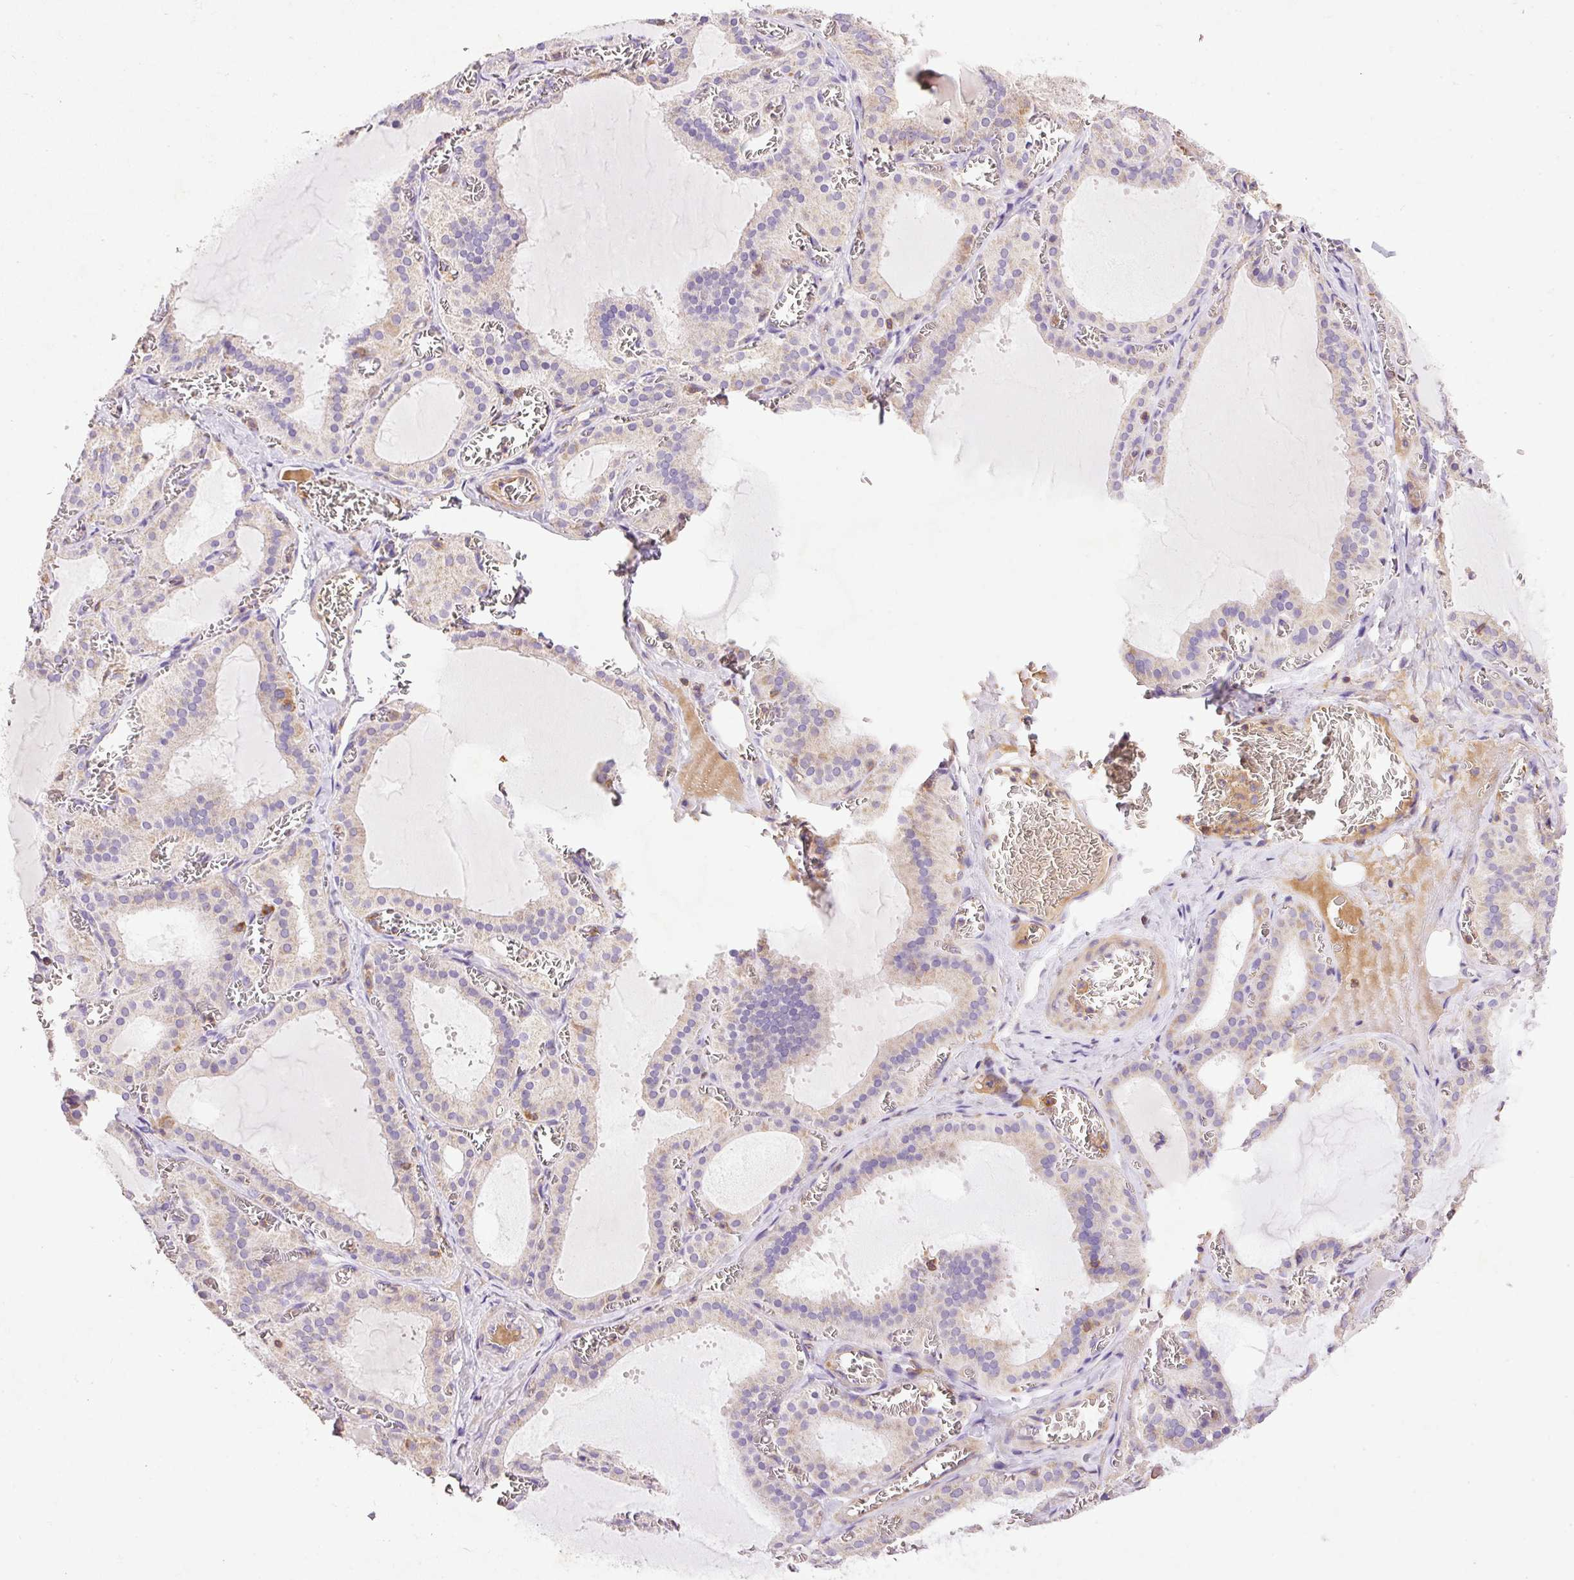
{"staining": {"intensity": "moderate", "quantity": "<25%", "location": "cytoplasmic/membranous"}, "tissue": "thyroid gland", "cell_type": "Glandular cells", "image_type": "normal", "snomed": [{"axis": "morphology", "description": "Normal tissue, NOS"}, {"axis": "topography", "description": "Thyroid gland"}], "caption": "Moderate cytoplasmic/membranous staining is appreciated in approximately <25% of glandular cells in benign thyroid gland.", "gene": "IMMT", "patient": {"sex": "female", "age": 30}}